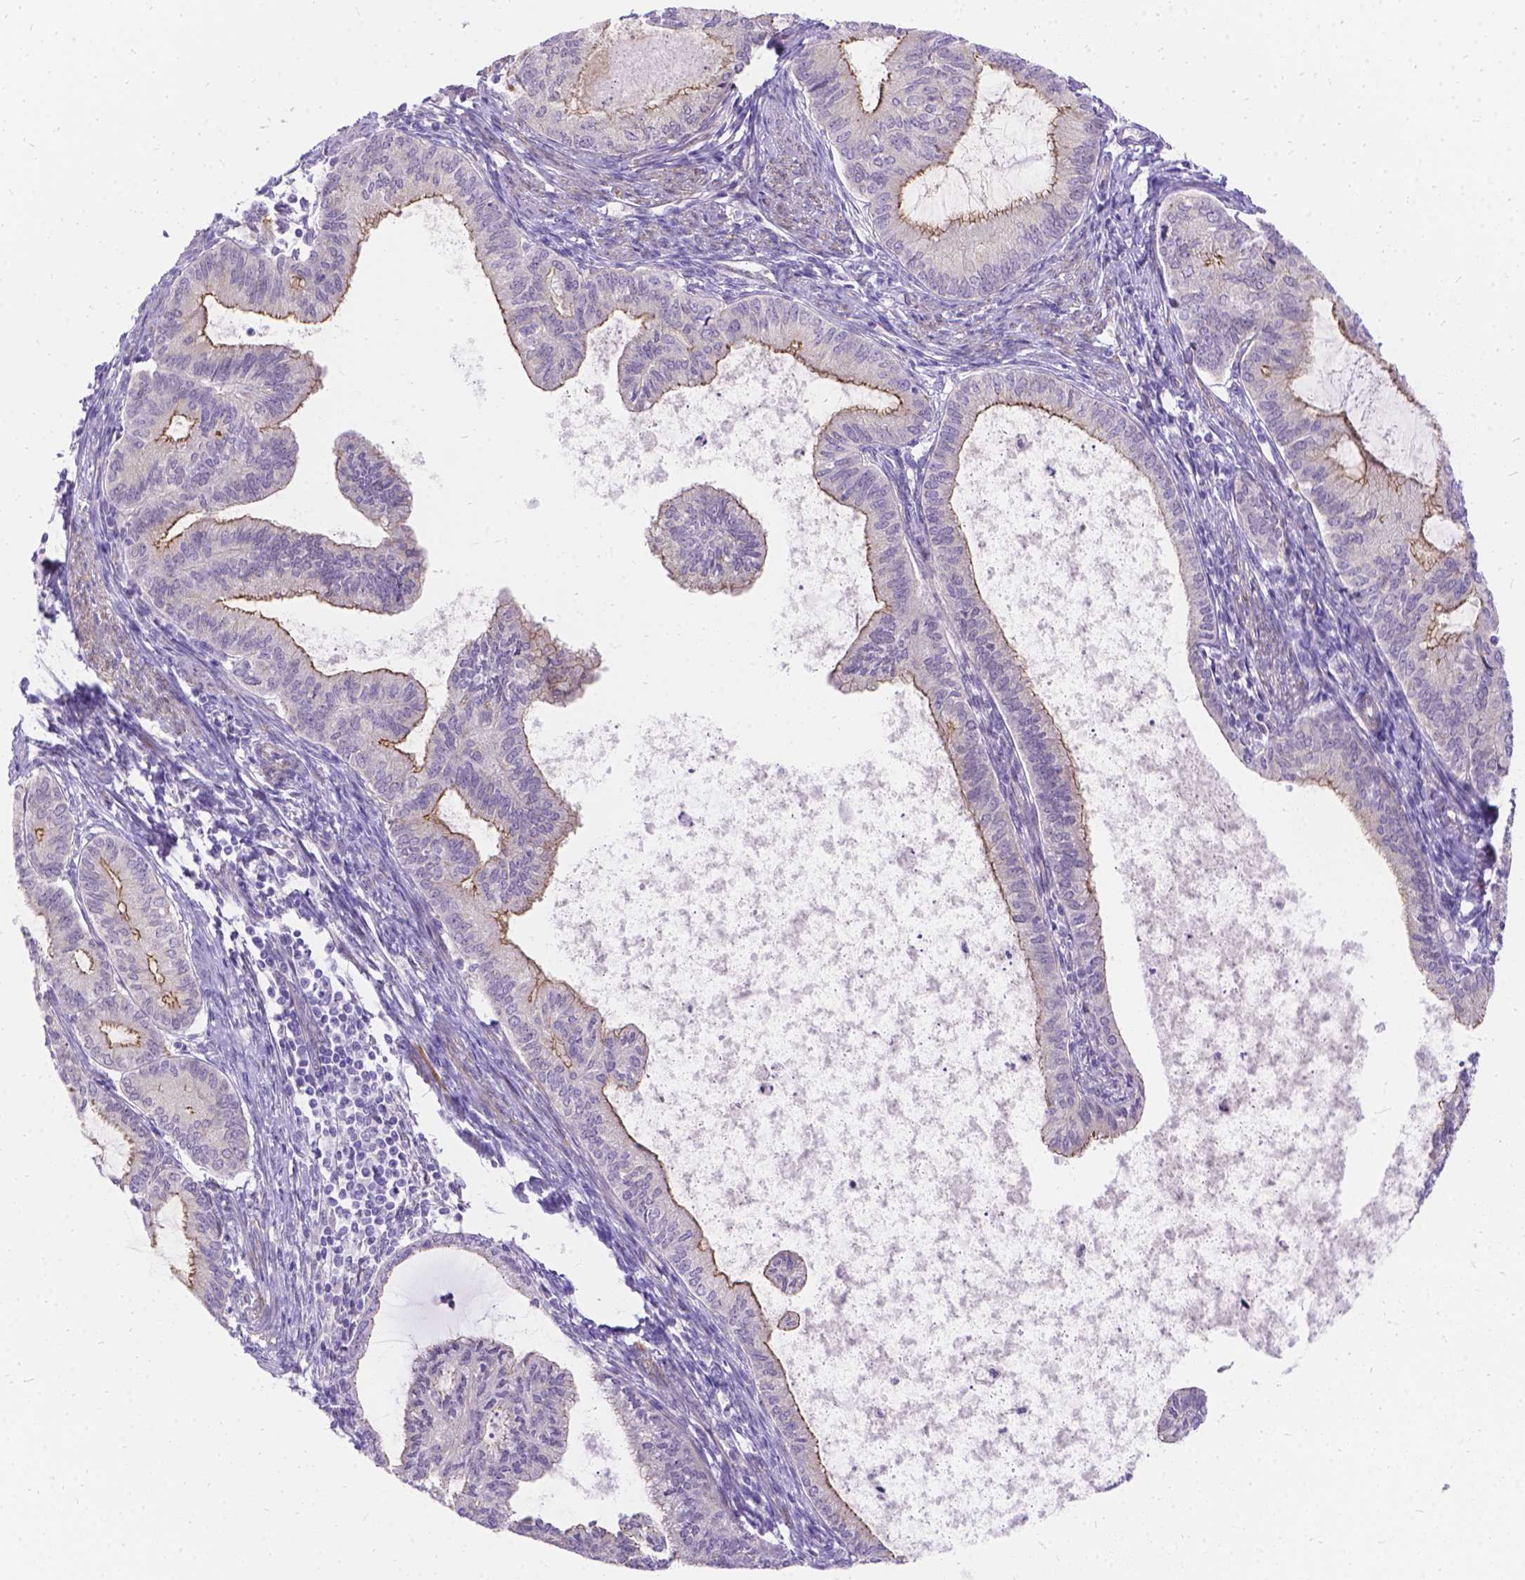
{"staining": {"intensity": "moderate", "quantity": "25%-75%", "location": "cytoplasmic/membranous"}, "tissue": "endometrial cancer", "cell_type": "Tumor cells", "image_type": "cancer", "snomed": [{"axis": "morphology", "description": "Adenocarcinoma, NOS"}, {"axis": "topography", "description": "Endometrium"}], "caption": "Tumor cells display medium levels of moderate cytoplasmic/membranous positivity in about 25%-75% of cells in endometrial adenocarcinoma. Nuclei are stained in blue.", "gene": "PALS1", "patient": {"sex": "female", "age": 86}}